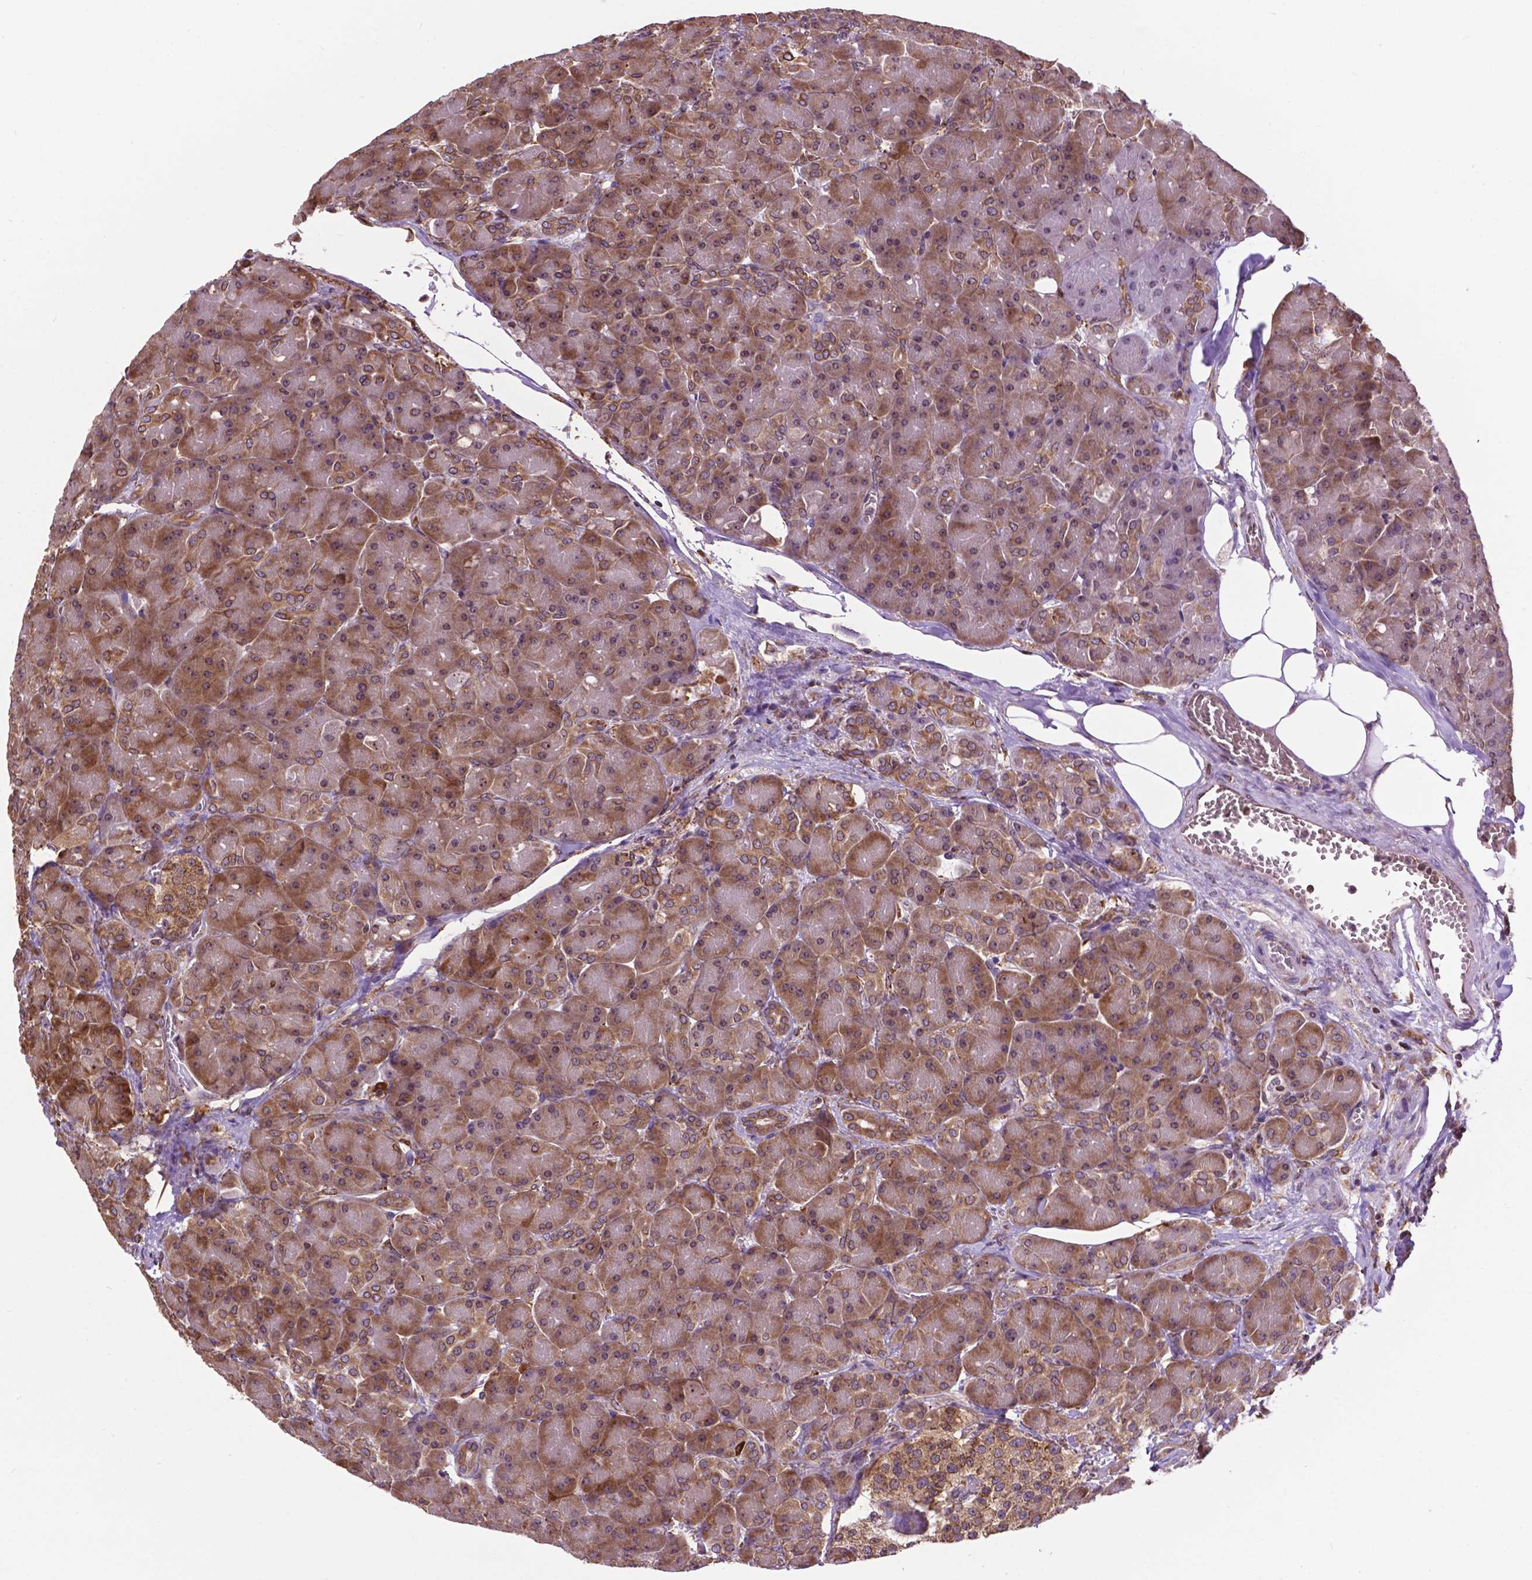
{"staining": {"intensity": "moderate", "quantity": "25%-75%", "location": "cytoplasmic/membranous,nuclear"}, "tissue": "pancreas", "cell_type": "Exocrine glandular cells", "image_type": "normal", "snomed": [{"axis": "morphology", "description": "Normal tissue, NOS"}, {"axis": "topography", "description": "Pancreas"}], "caption": "A medium amount of moderate cytoplasmic/membranous,nuclear staining is appreciated in approximately 25%-75% of exocrine glandular cells in unremarkable pancreas.", "gene": "GANAB", "patient": {"sex": "male", "age": 55}}